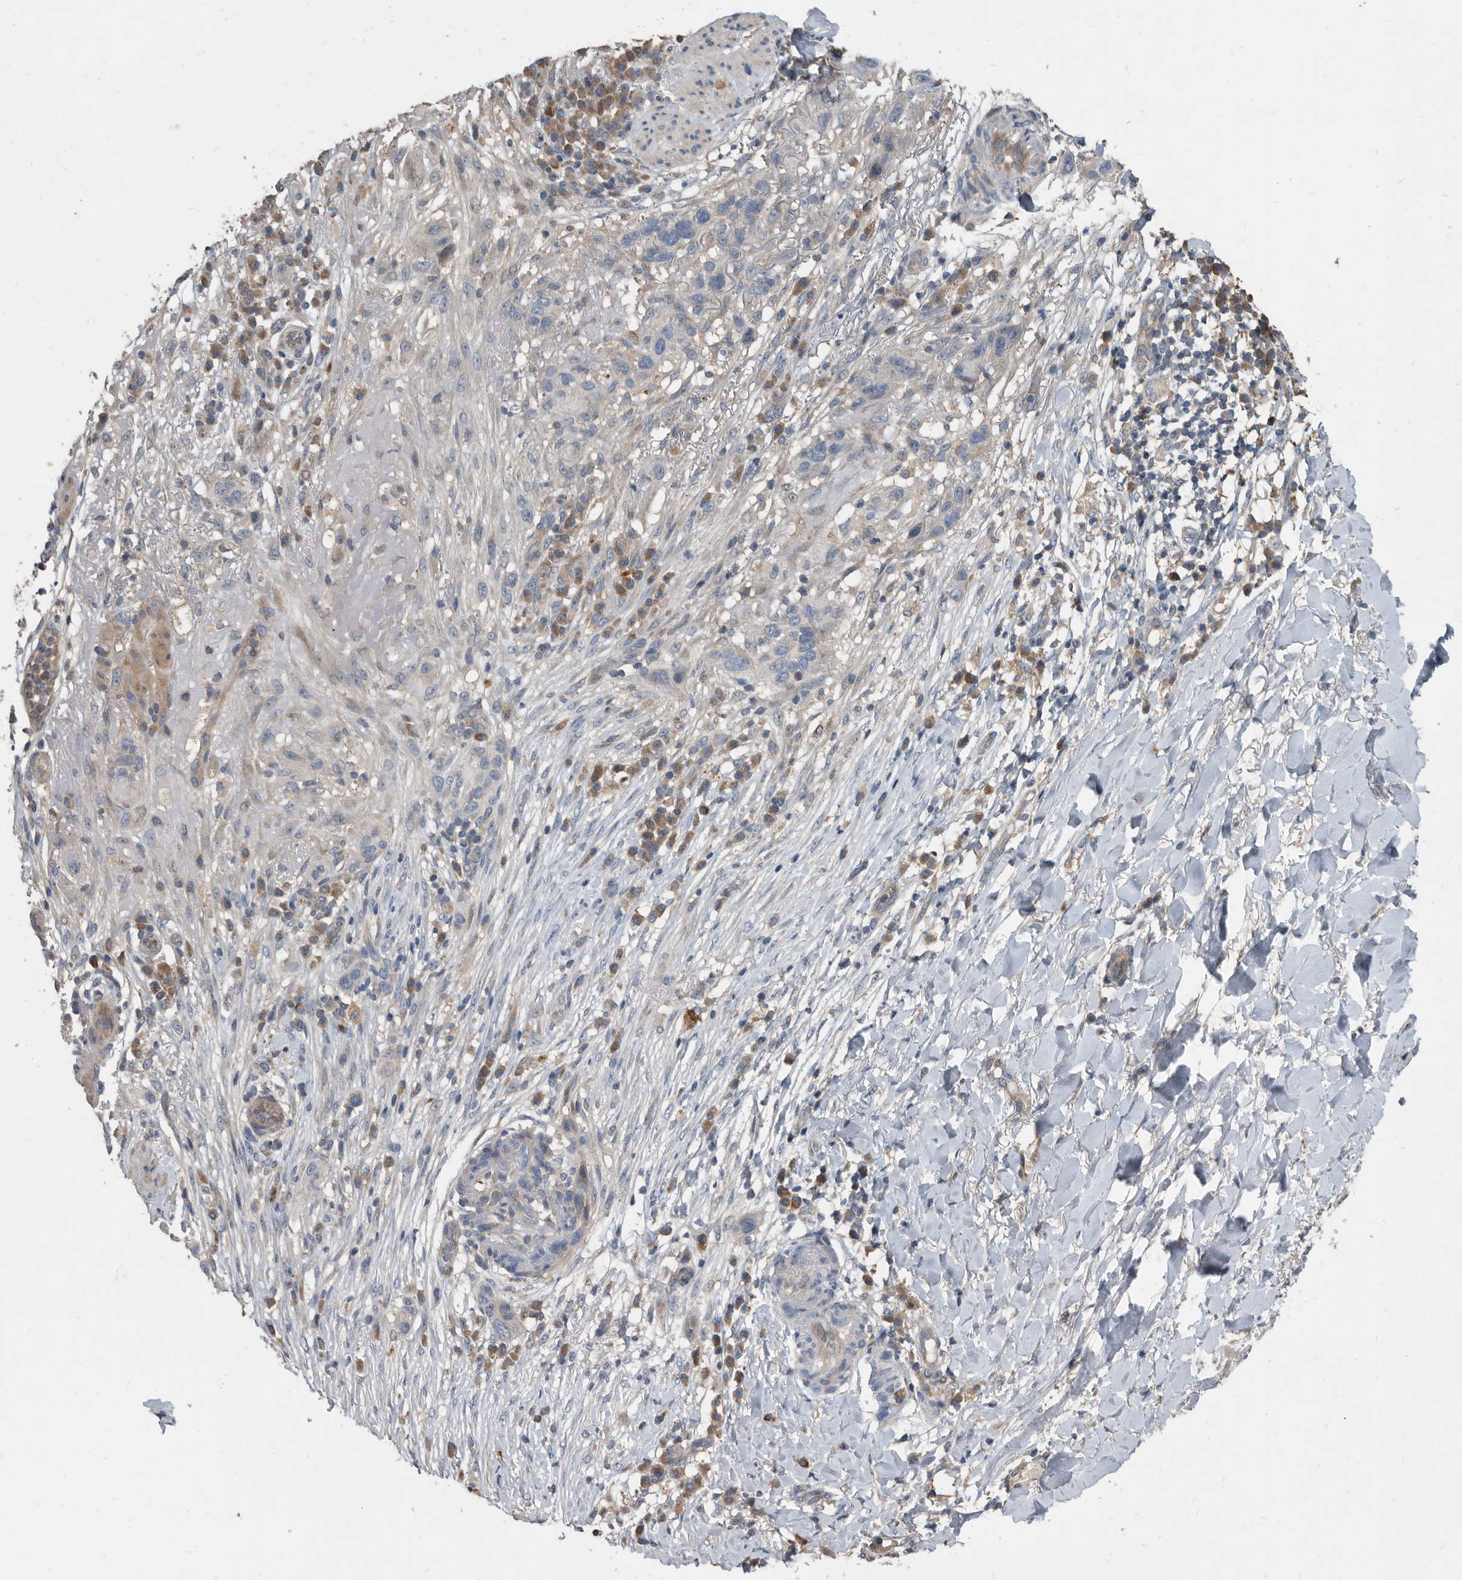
{"staining": {"intensity": "negative", "quantity": "none", "location": "none"}, "tissue": "skin cancer", "cell_type": "Tumor cells", "image_type": "cancer", "snomed": [{"axis": "morphology", "description": "Normal tissue, NOS"}, {"axis": "morphology", "description": "Squamous cell carcinoma, NOS"}, {"axis": "topography", "description": "Skin"}], "caption": "The photomicrograph exhibits no staining of tumor cells in skin cancer (squamous cell carcinoma).", "gene": "APEH", "patient": {"sex": "female", "age": 96}}